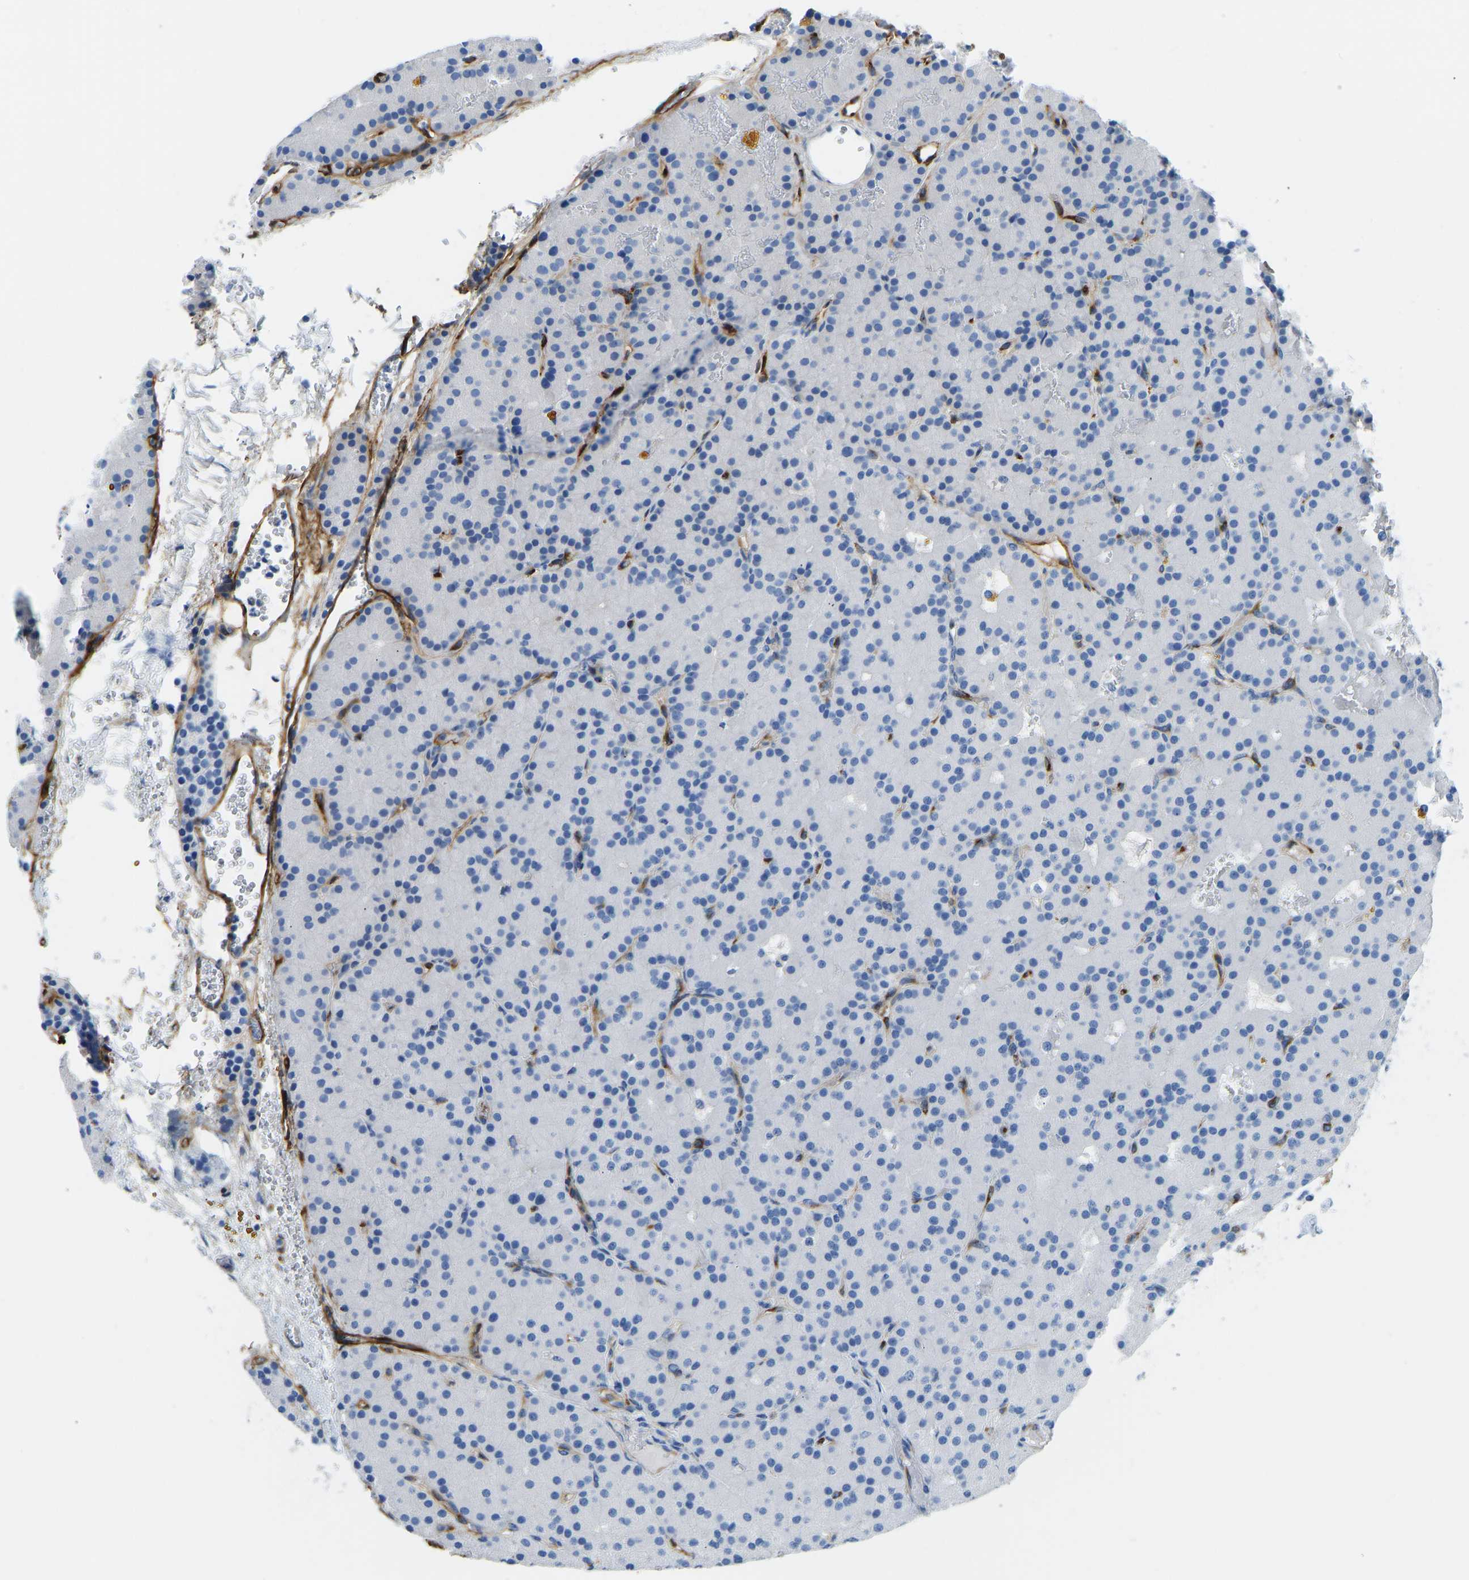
{"staining": {"intensity": "negative", "quantity": "none", "location": "none"}, "tissue": "parathyroid gland", "cell_type": "Glandular cells", "image_type": "normal", "snomed": [{"axis": "morphology", "description": "Normal tissue, NOS"}, {"axis": "morphology", "description": "Adenoma, NOS"}, {"axis": "topography", "description": "Parathyroid gland"}], "caption": "High power microscopy micrograph of an immunohistochemistry (IHC) image of normal parathyroid gland, revealing no significant staining in glandular cells.", "gene": "COL15A1", "patient": {"sex": "female", "age": 86}}